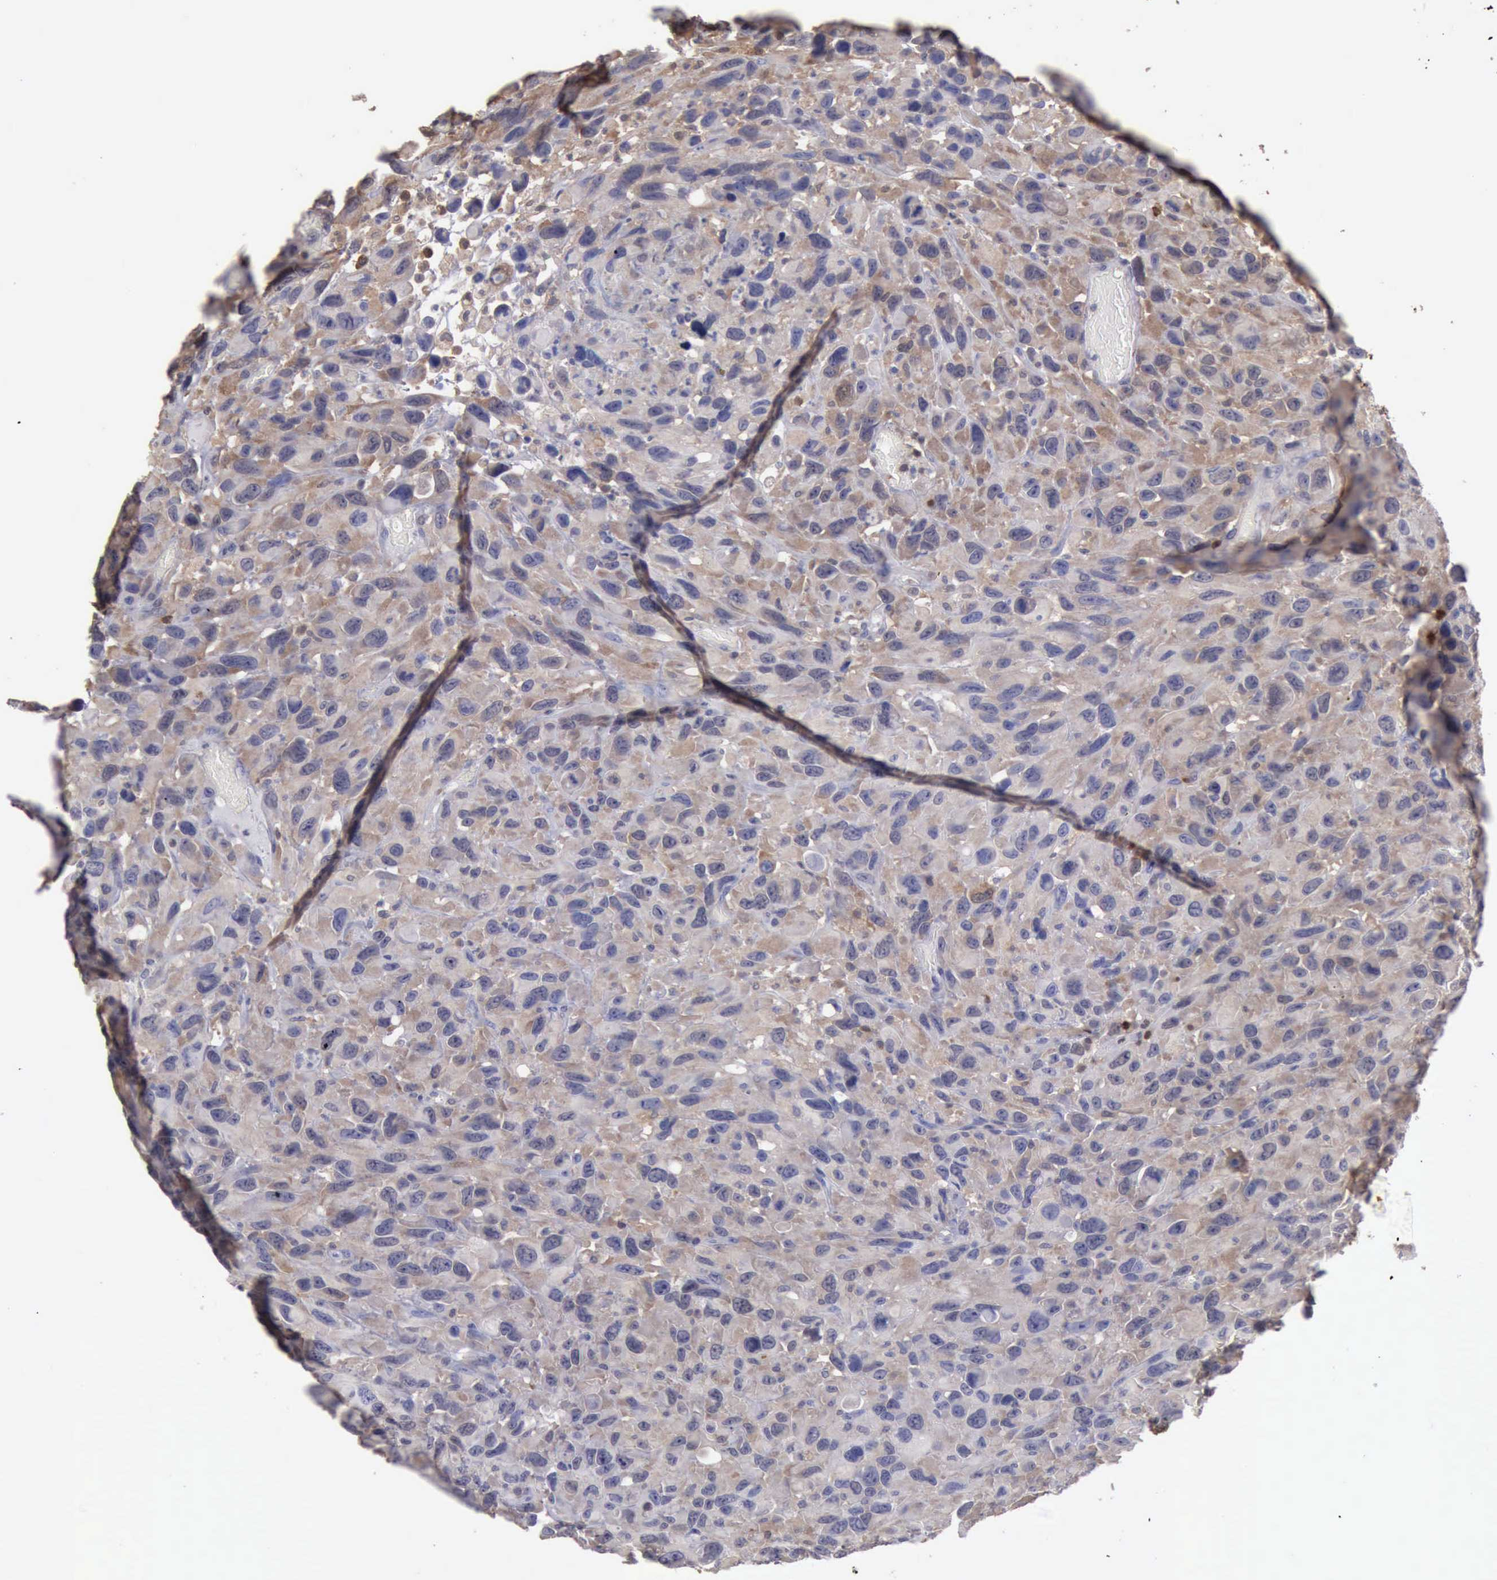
{"staining": {"intensity": "weak", "quantity": "<25%", "location": "cytoplasmic/membranous"}, "tissue": "renal cancer", "cell_type": "Tumor cells", "image_type": "cancer", "snomed": [{"axis": "morphology", "description": "Adenocarcinoma, NOS"}, {"axis": "topography", "description": "Kidney"}], "caption": "Immunohistochemistry (IHC) photomicrograph of human adenocarcinoma (renal) stained for a protein (brown), which displays no positivity in tumor cells.", "gene": "STAT1", "patient": {"sex": "male", "age": 79}}